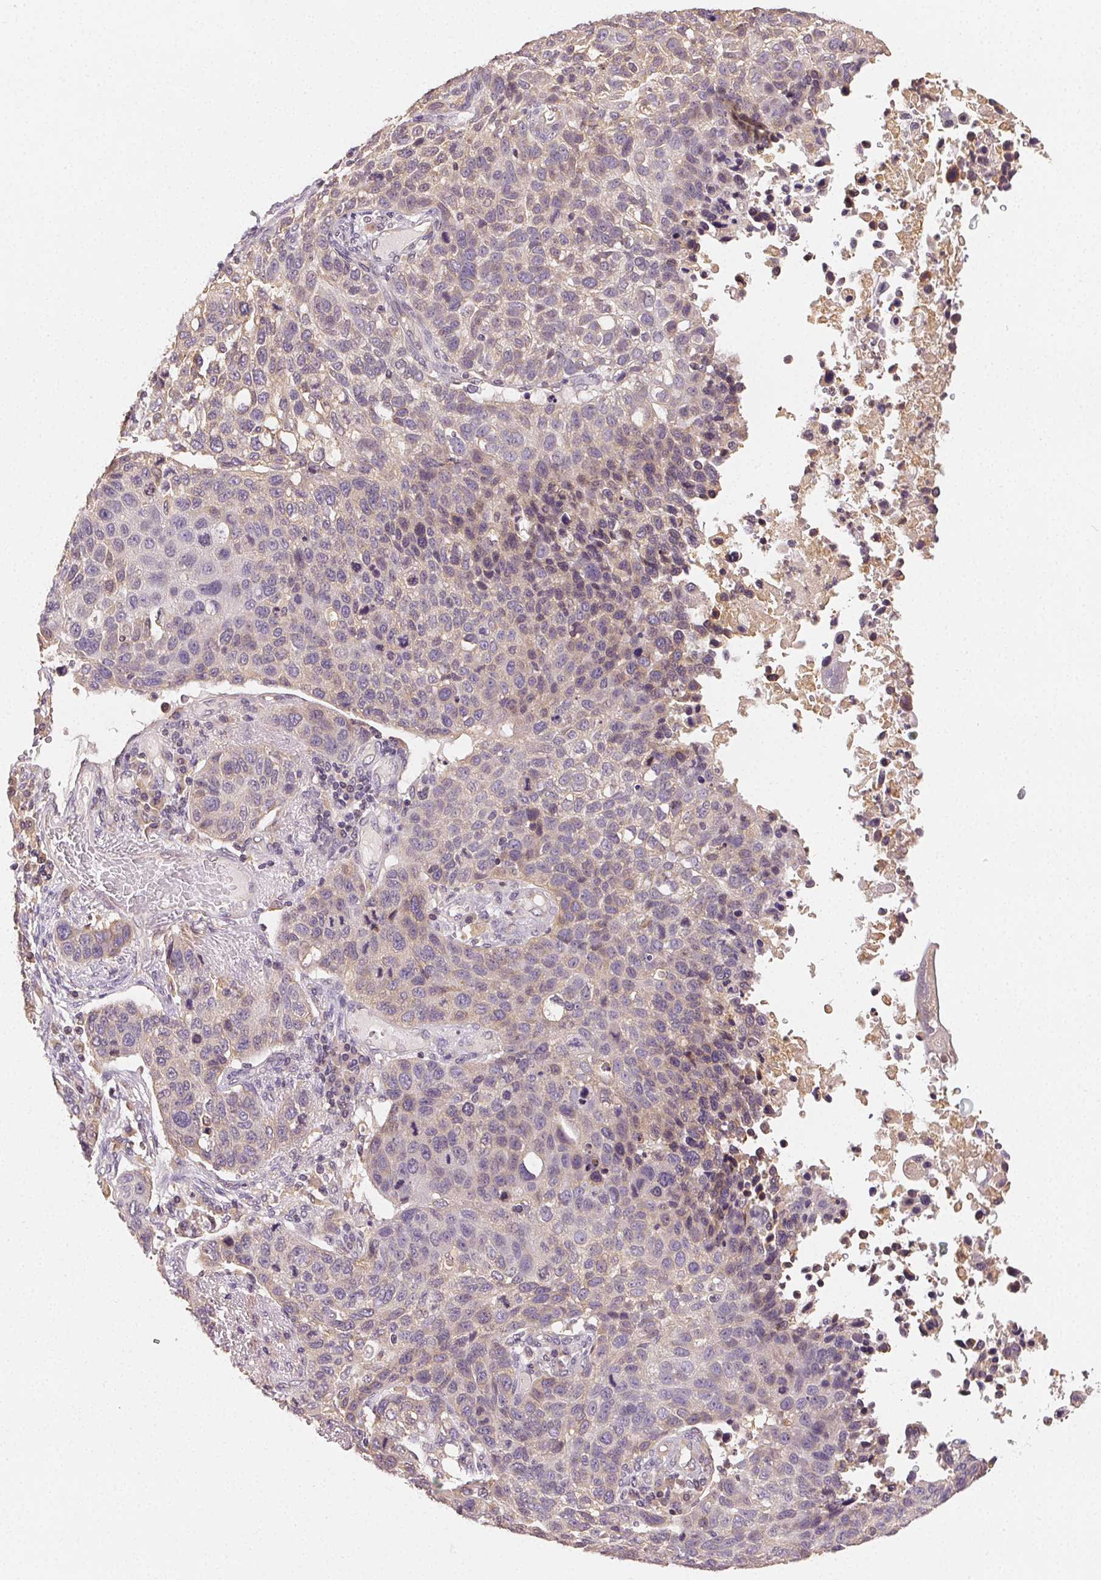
{"staining": {"intensity": "negative", "quantity": "none", "location": "none"}, "tissue": "lung cancer", "cell_type": "Tumor cells", "image_type": "cancer", "snomed": [{"axis": "morphology", "description": "Squamous cell carcinoma, NOS"}, {"axis": "topography", "description": "Lymph node"}, {"axis": "topography", "description": "Lung"}], "caption": "Lung cancer (squamous cell carcinoma) stained for a protein using immunohistochemistry (IHC) exhibits no positivity tumor cells.", "gene": "SEZ6L2", "patient": {"sex": "male", "age": 61}}